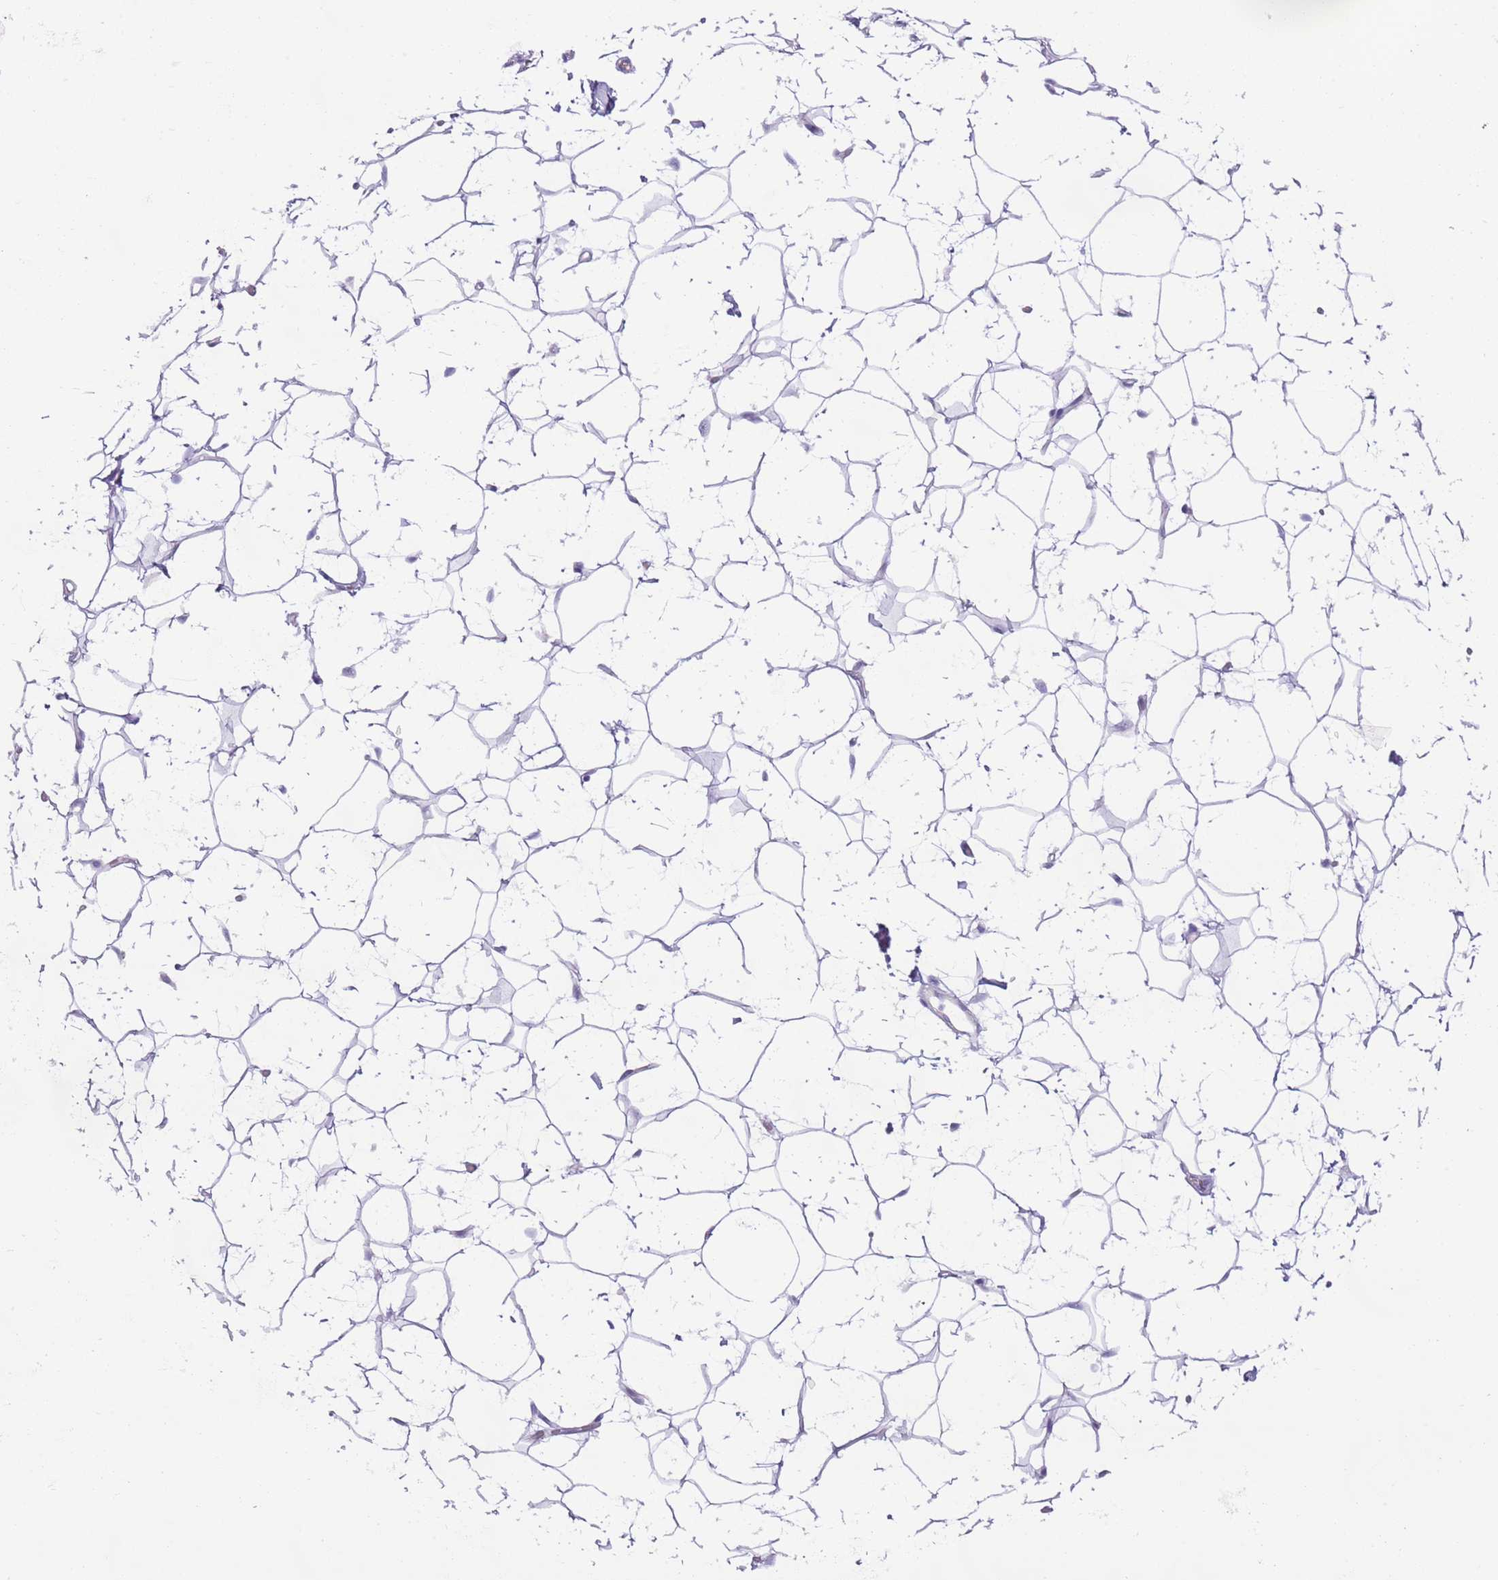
{"staining": {"intensity": "negative", "quantity": "none", "location": "none"}, "tissue": "adipose tissue", "cell_type": "Adipocytes", "image_type": "normal", "snomed": [{"axis": "morphology", "description": "Normal tissue, NOS"}, {"axis": "topography", "description": "Breast"}], "caption": "This is a histopathology image of immunohistochemistry (IHC) staining of normal adipose tissue, which shows no staining in adipocytes. (Stains: DAB (3,3'-diaminobenzidine) IHC with hematoxylin counter stain, Microscopy: brightfield microscopy at high magnification).", "gene": "CD177", "patient": {"sex": "female", "age": 26}}